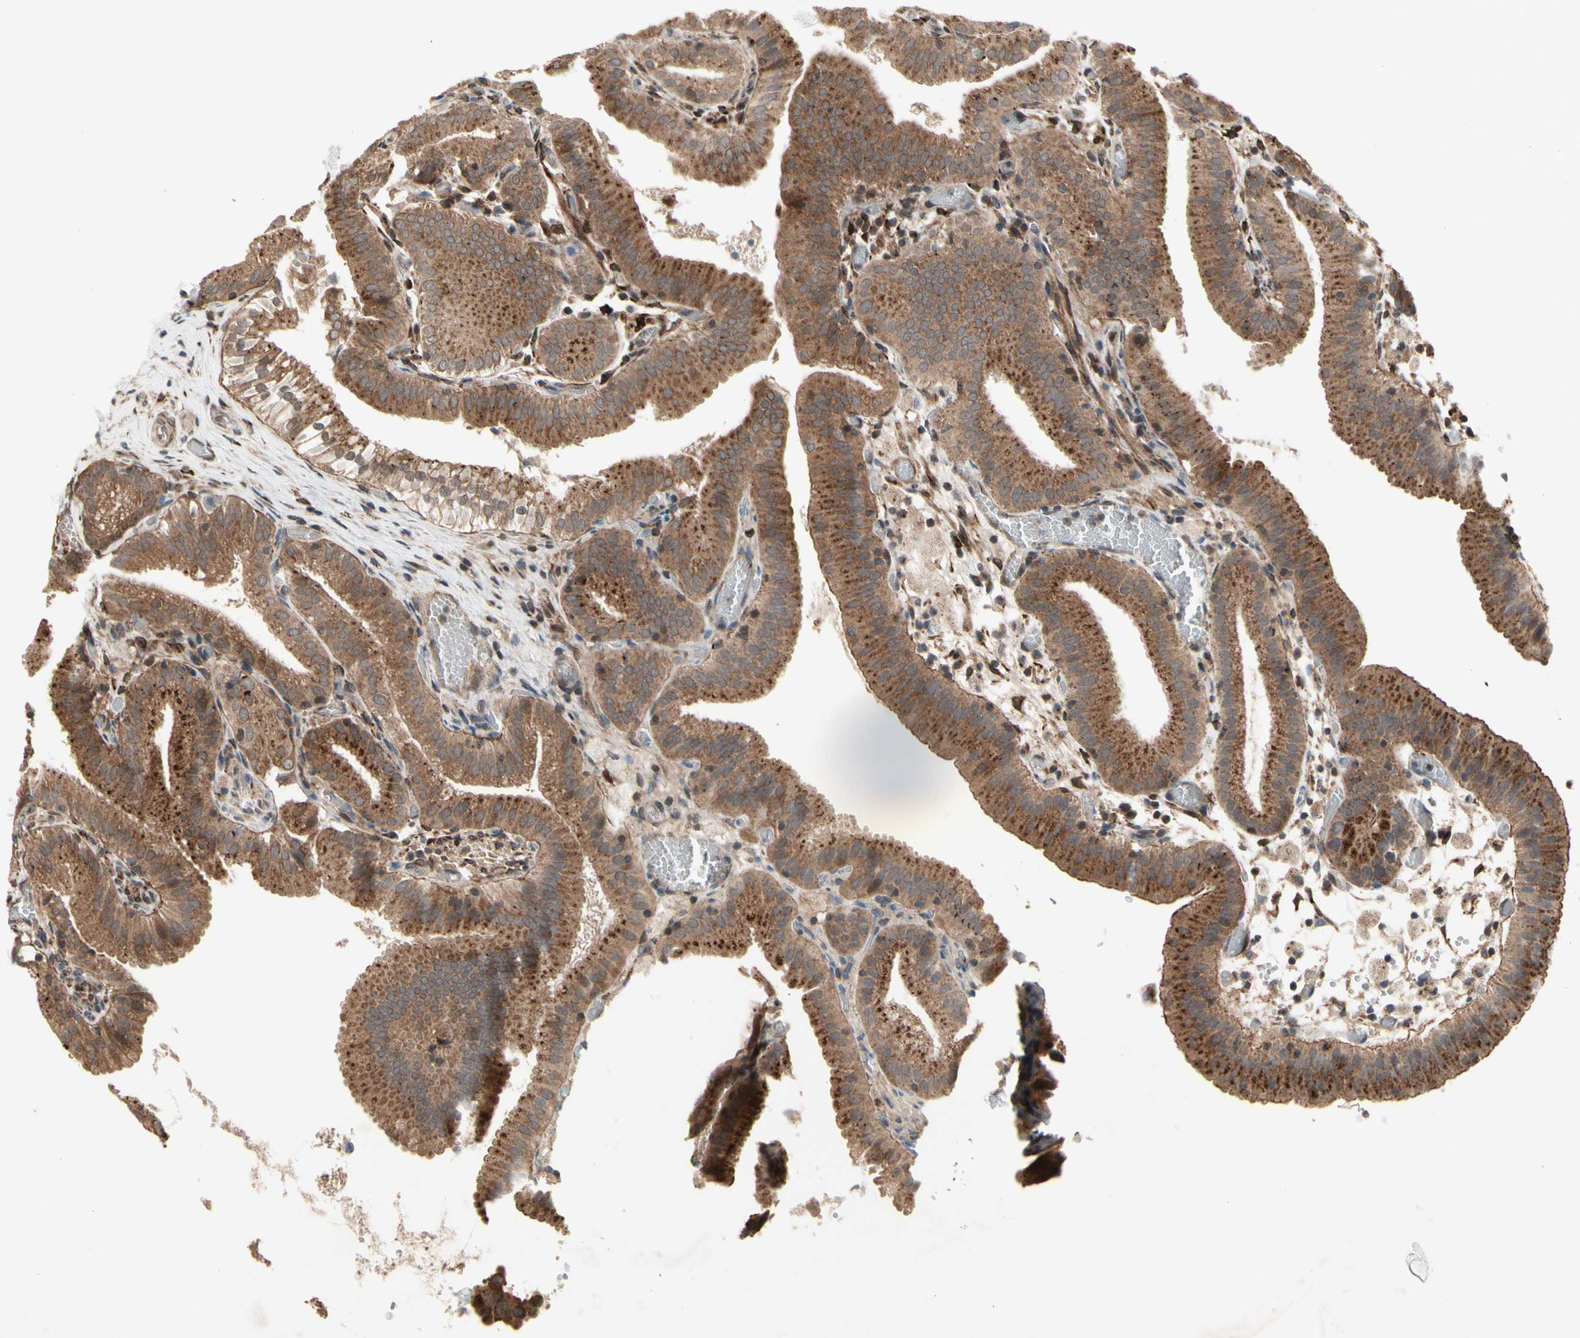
{"staining": {"intensity": "strong", "quantity": ">75%", "location": "cytoplasmic/membranous"}, "tissue": "gallbladder", "cell_type": "Glandular cells", "image_type": "normal", "snomed": [{"axis": "morphology", "description": "Normal tissue, NOS"}, {"axis": "topography", "description": "Gallbladder"}], "caption": "An image of human gallbladder stained for a protein demonstrates strong cytoplasmic/membranous brown staining in glandular cells. Using DAB (brown) and hematoxylin (blue) stains, captured at high magnification using brightfield microscopy.", "gene": "SLC39A9", "patient": {"sex": "male", "age": 54}}